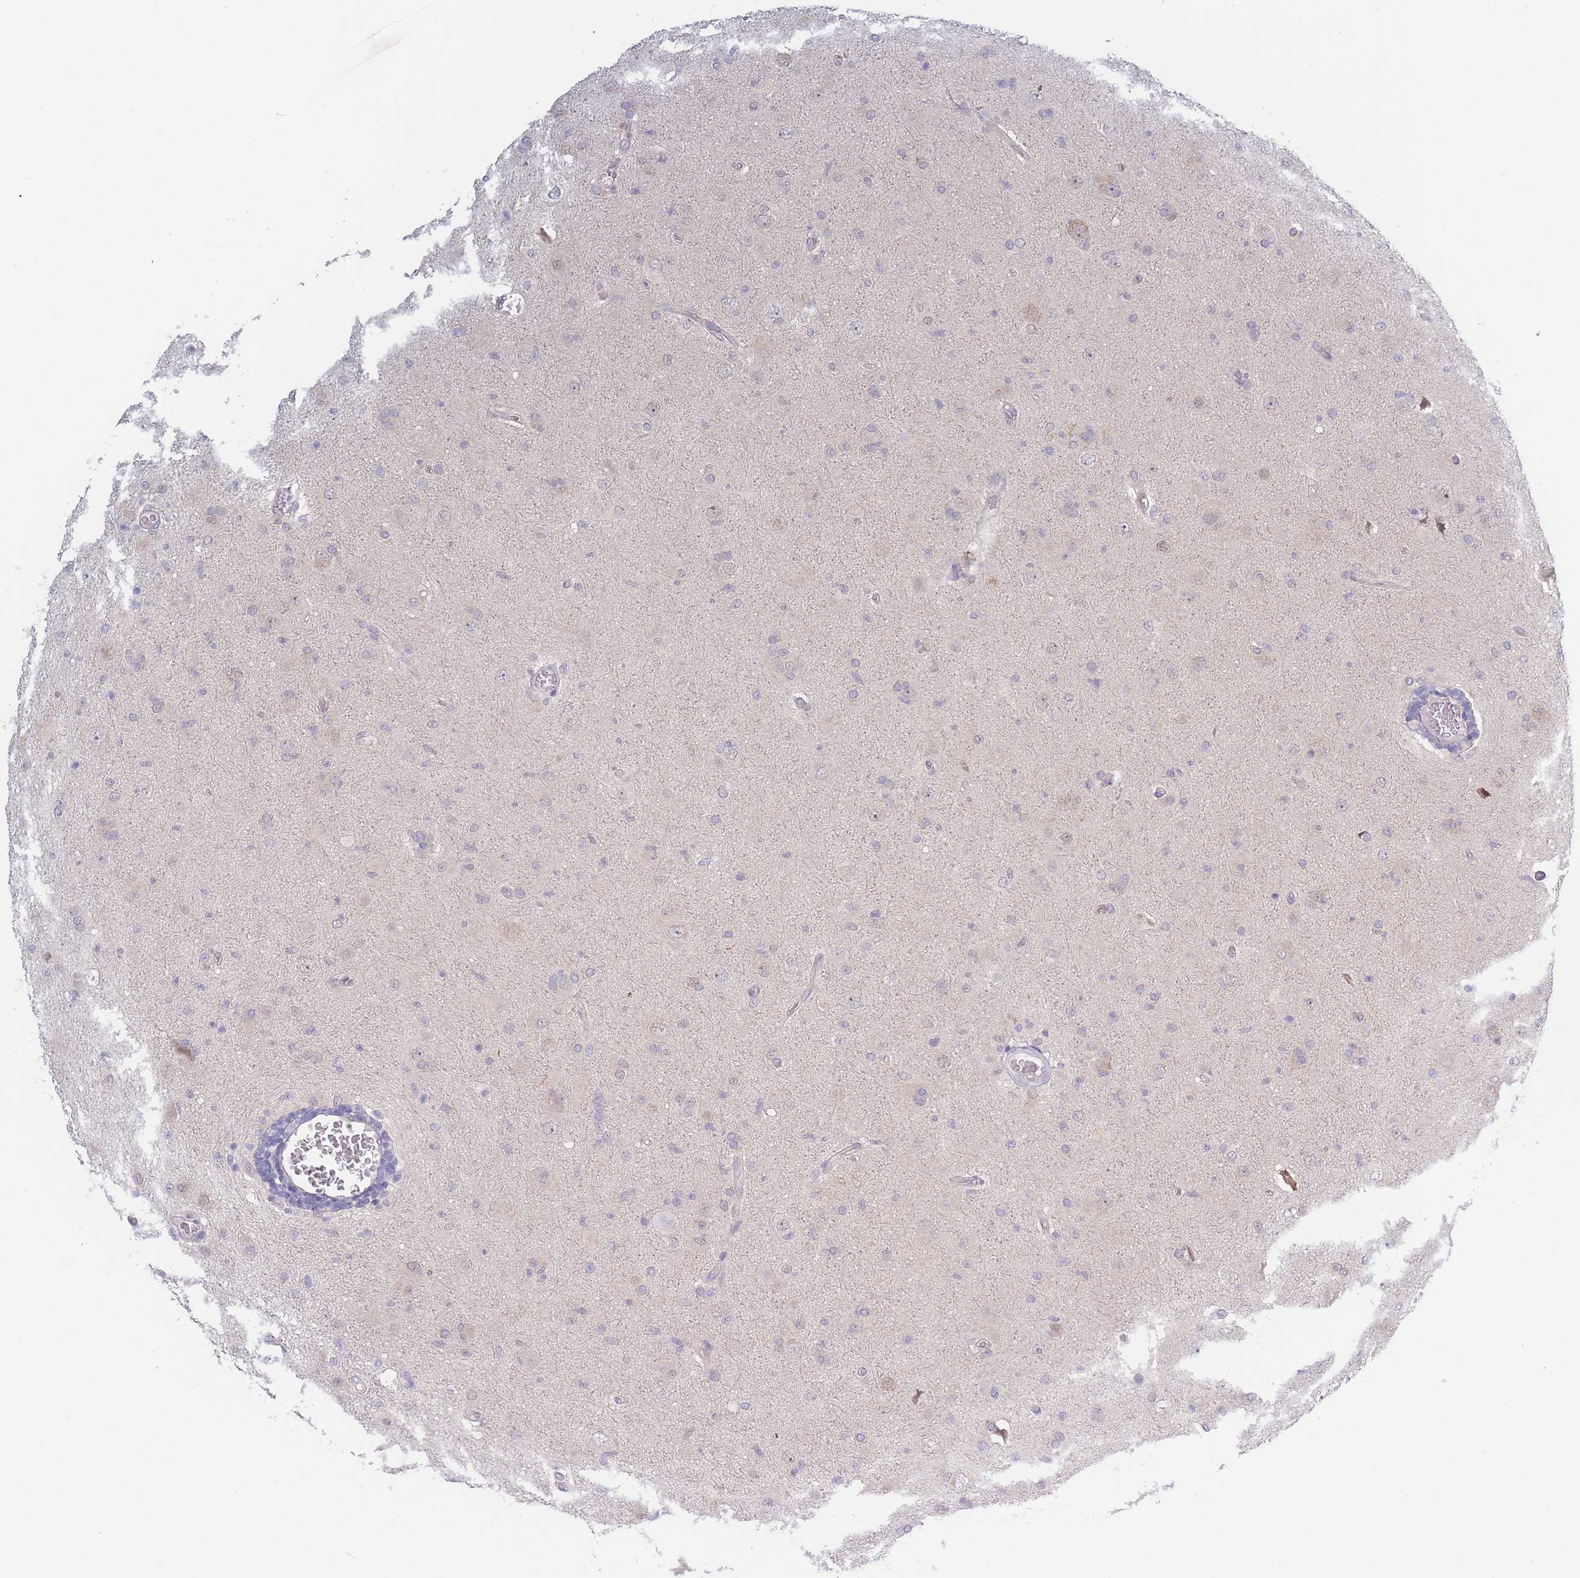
{"staining": {"intensity": "negative", "quantity": "none", "location": "none"}, "tissue": "glioma", "cell_type": "Tumor cells", "image_type": "cancer", "snomed": [{"axis": "morphology", "description": "Glioma, malignant, High grade"}, {"axis": "topography", "description": "Brain"}], "caption": "An immunohistochemistry micrograph of glioma is shown. There is no staining in tumor cells of glioma. (DAB IHC visualized using brightfield microscopy, high magnification).", "gene": "FAM227B", "patient": {"sex": "female", "age": 57}}